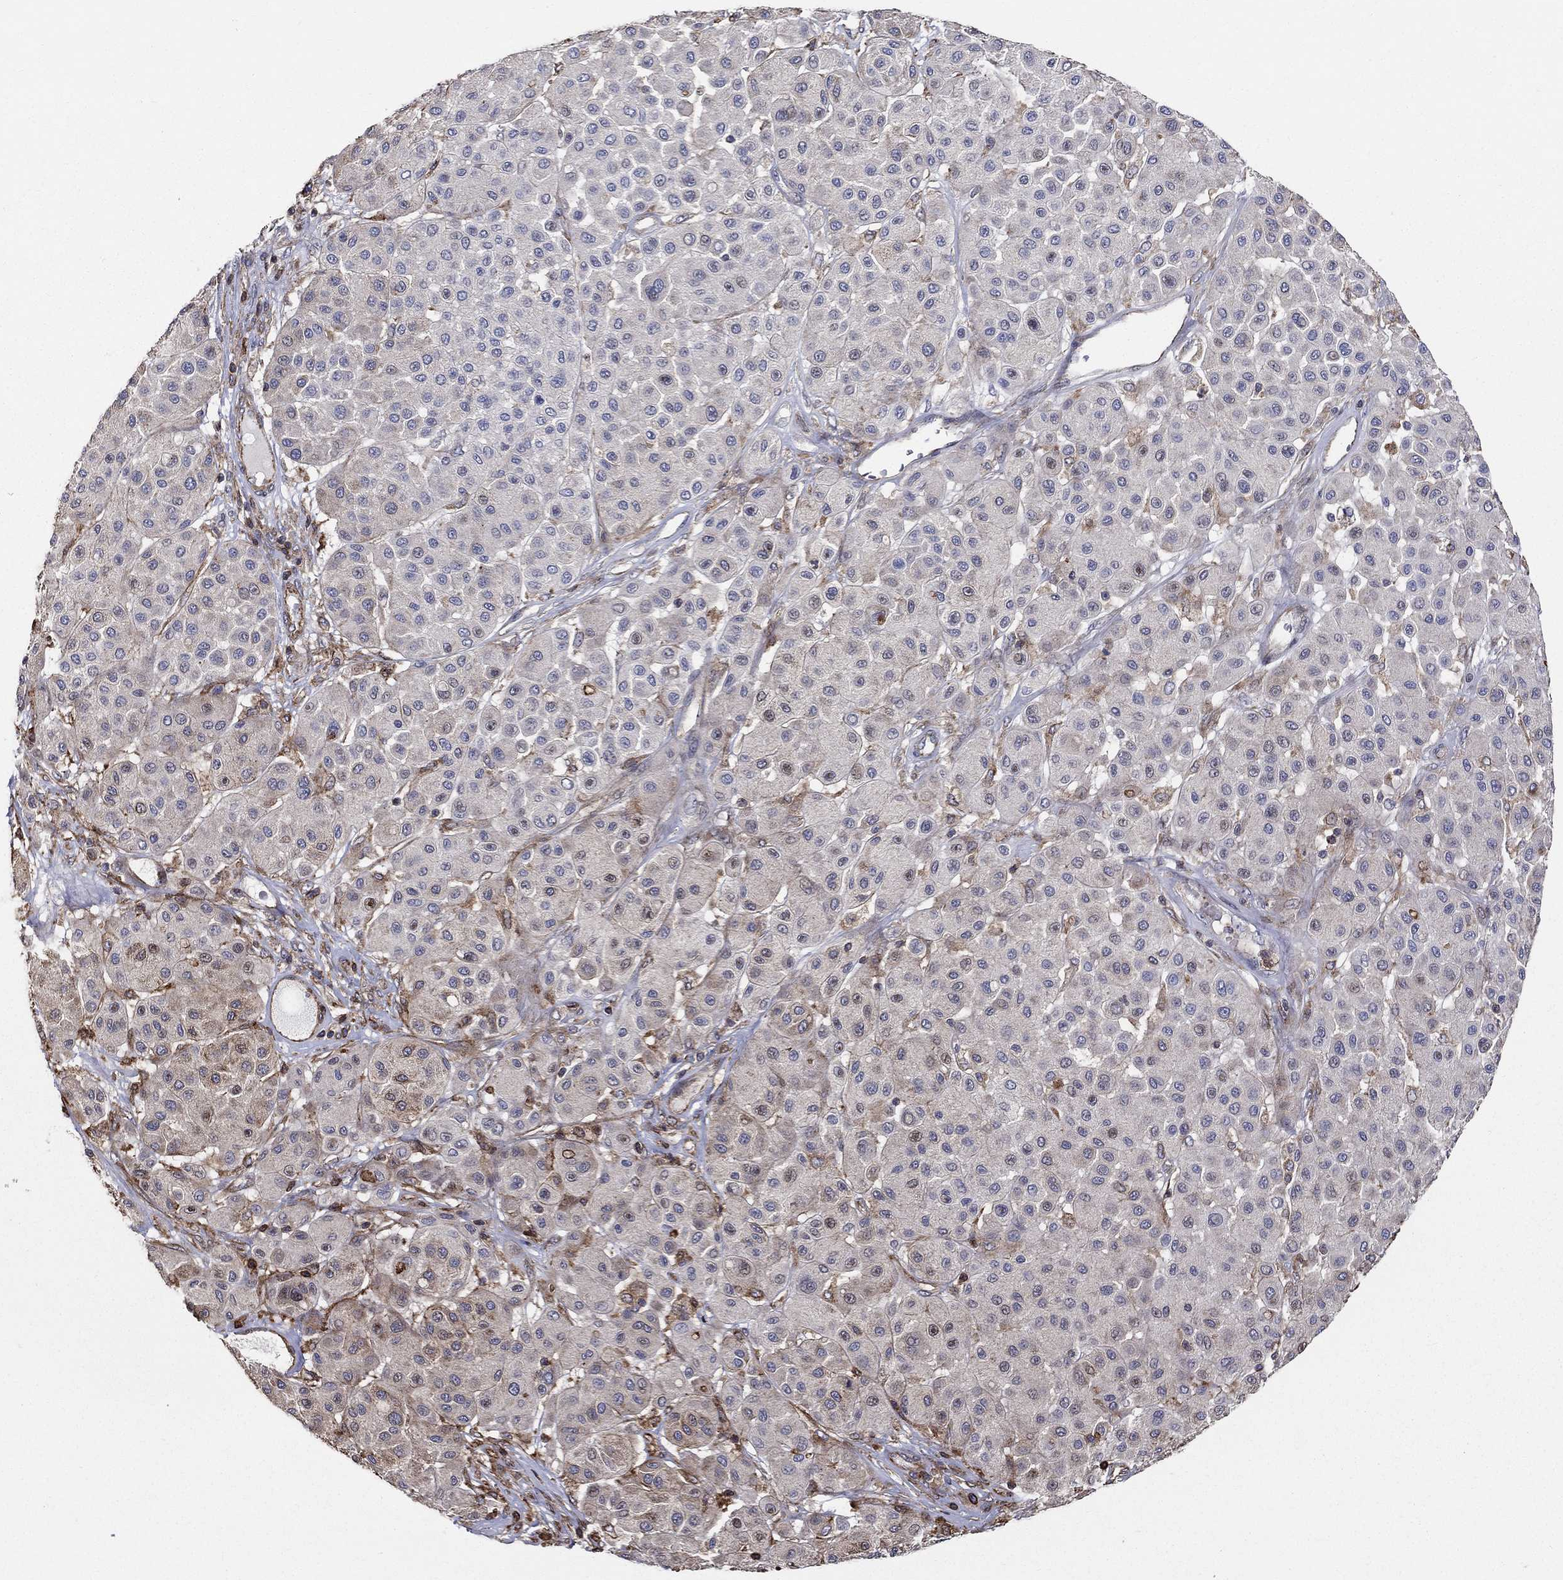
{"staining": {"intensity": "weak", "quantity": "25%-75%", "location": "cytoplasmic/membranous"}, "tissue": "melanoma", "cell_type": "Tumor cells", "image_type": "cancer", "snomed": [{"axis": "morphology", "description": "Malignant melanoma, Metastatic site"}, {"axis": "topography", "description": "Smooth muscle"}], "caption": "Malignant melanoma (metastatic site) tissue displays weak cytoplasmic/membranous positivity in approximately 25%-75% of tumor cells, visualized by immunohistochemistry.", "gene": "NPHP1", "patient": {"sex": "male", "age": 41}}